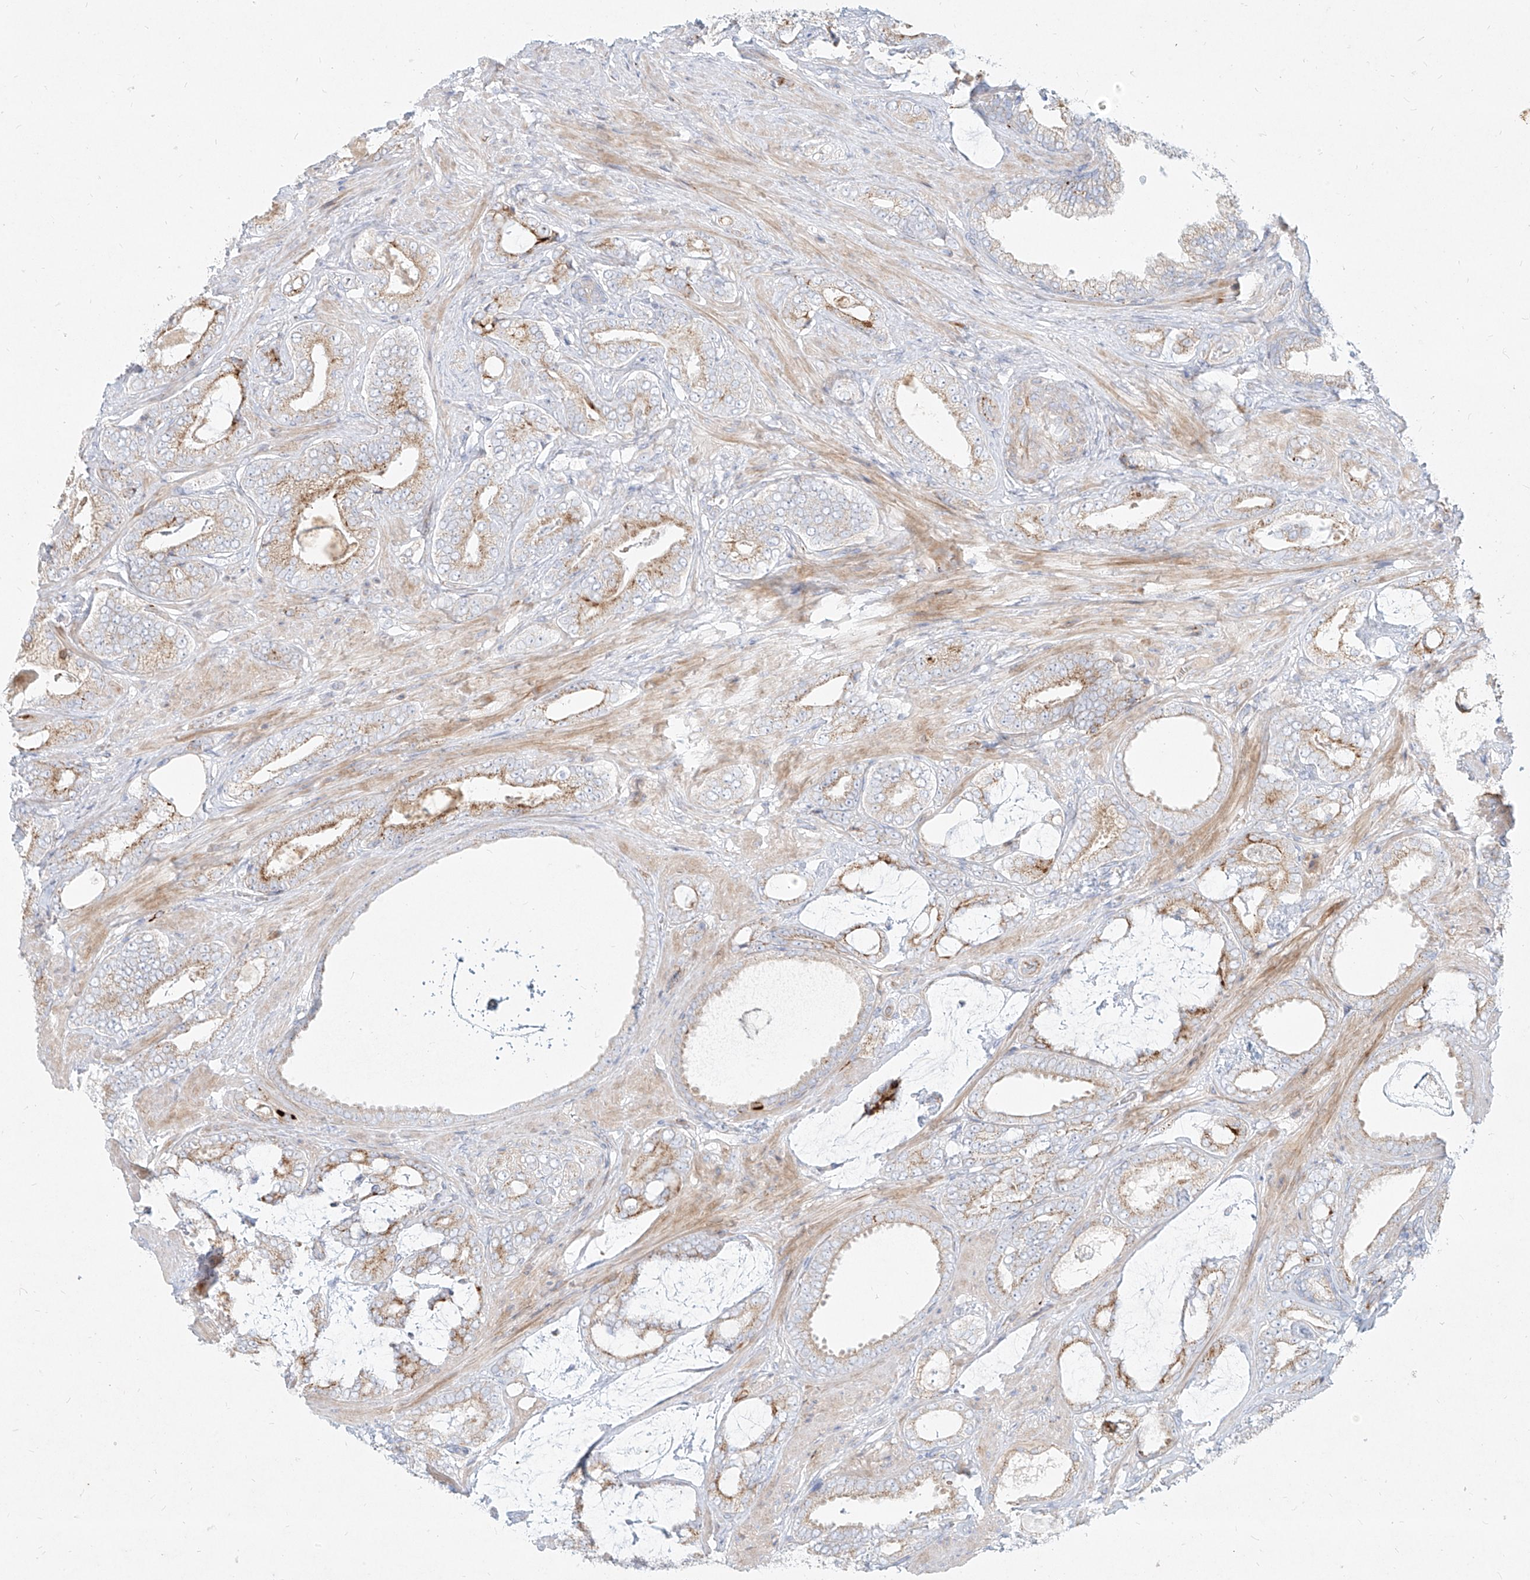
{"staining": {"intensity": "moderate", "quantity": "<25%", "location": "cytoplasmic/membranous"}, "tissue": "prostate cancer", "cell_type": "Tumor cells", "image_type": "cancer", "snomed": [{"axis": "morphology", "description": "Adenocarcinoma, Low grade"}, {"axis": "topography", "description": "Prostate"}], "caption": "The histopathology image exhibits a brown stain indicating the presence of a protein in the cytoplasmic/membranous of tumor cells in prostate cancer (adenocarcinoma (low-grade)).", "gene": "MTX2", "patient": {"sex": "male", "age": 71}}